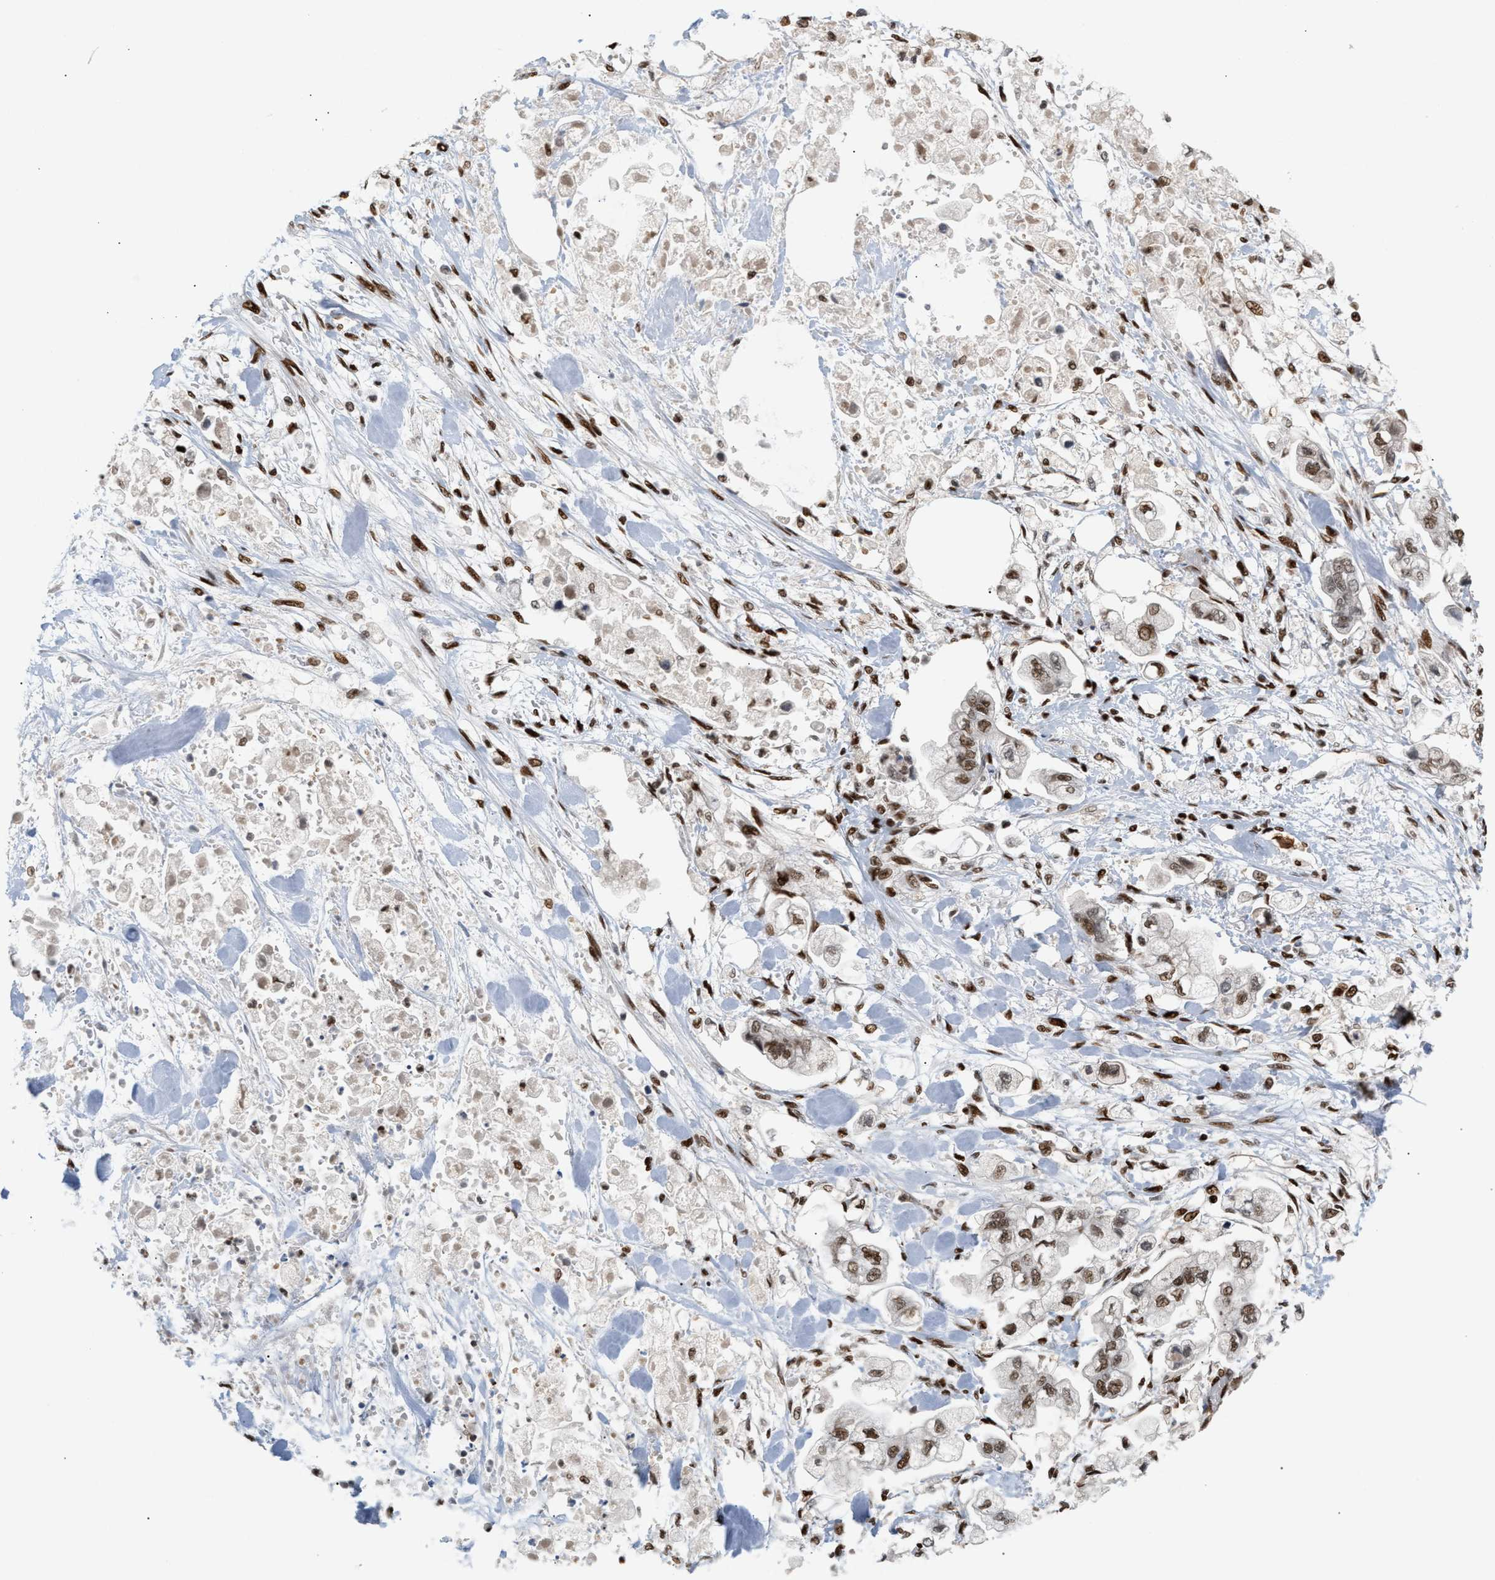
{"staining": {"intensity": "moderate", "quantity": ">75%", "location": "nuclear"}, "tissue": "stomach cancer", "cell_type": "Tumor cells", "image_type": "cancer", "snomed": [{"axis": "morphology", "description": "Normal tissue, NOS"}, {"axis": "morphology", "description": "Adenocarcinoma, NOS"}, {"axis": "topography", "description": "Stomach"}], "caption": "Human stomach adenocarcinoma stained with a brown dye shows moderate nuclear positive expression in about >75% of tumor cells.", "gene": "RNASEK-C17orf49", "patient": {"sex": "male", "age": 62}}